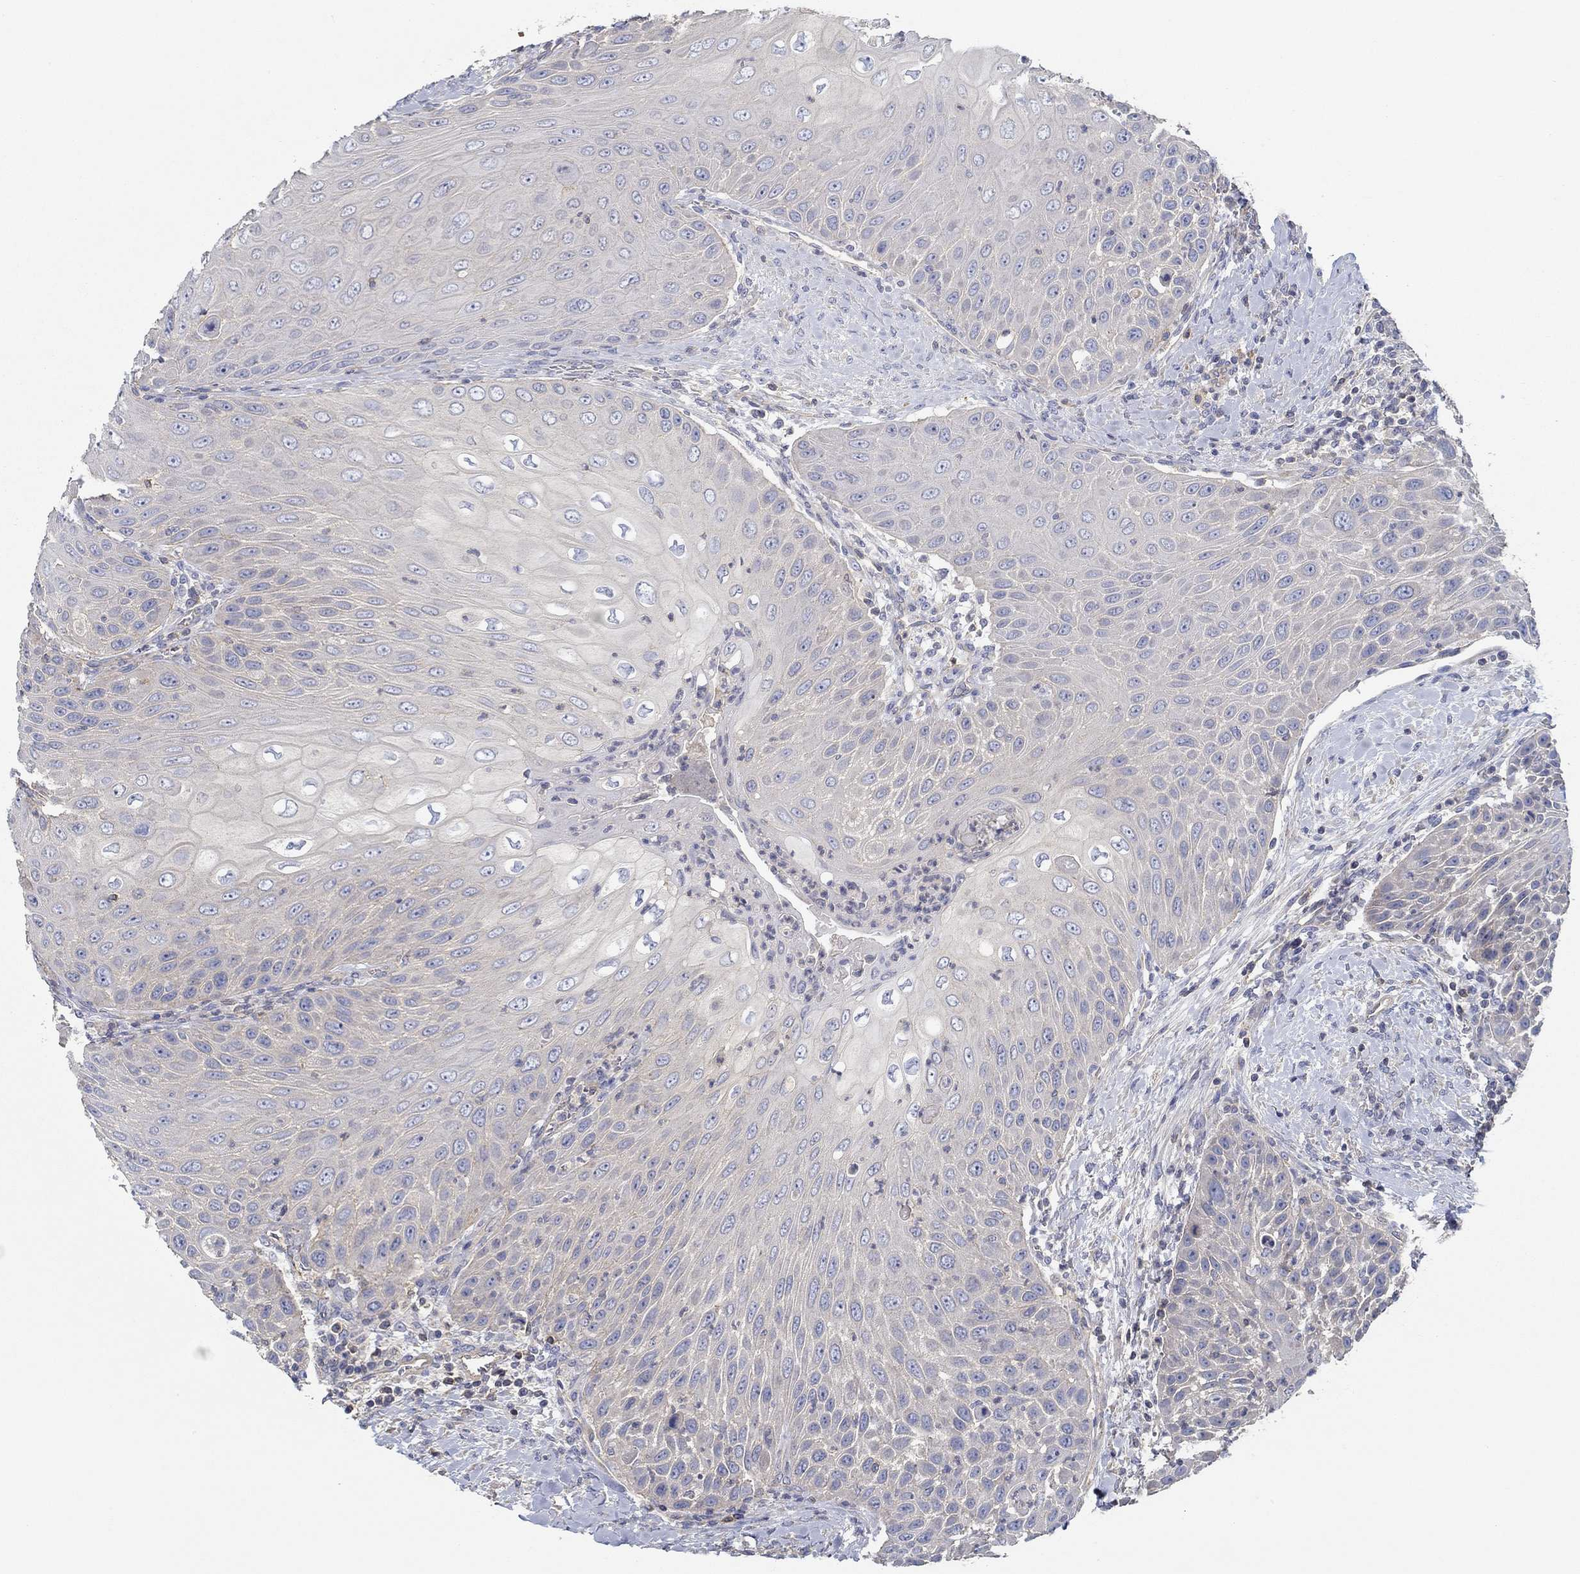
{"staining": {"intensity": "negative", "quantity": "none", "location": "none"}, "tissue": "head and neck cancer", "cell_type": "Tumor cells", "image_type": "cancer", "snomed": [{"axis": "morphology", "description": "Squamous cell carcinoma, NOS"}, {"axis": "topography", "description": "Head-Neck"}], "caption": "A photomicrograph of squamous cell carcinoma (head and neck) stained for a protein displays no brown staining in tumor cells.", "gene": "BBOF1", "patient": {"sex": "male", "age": 69}}